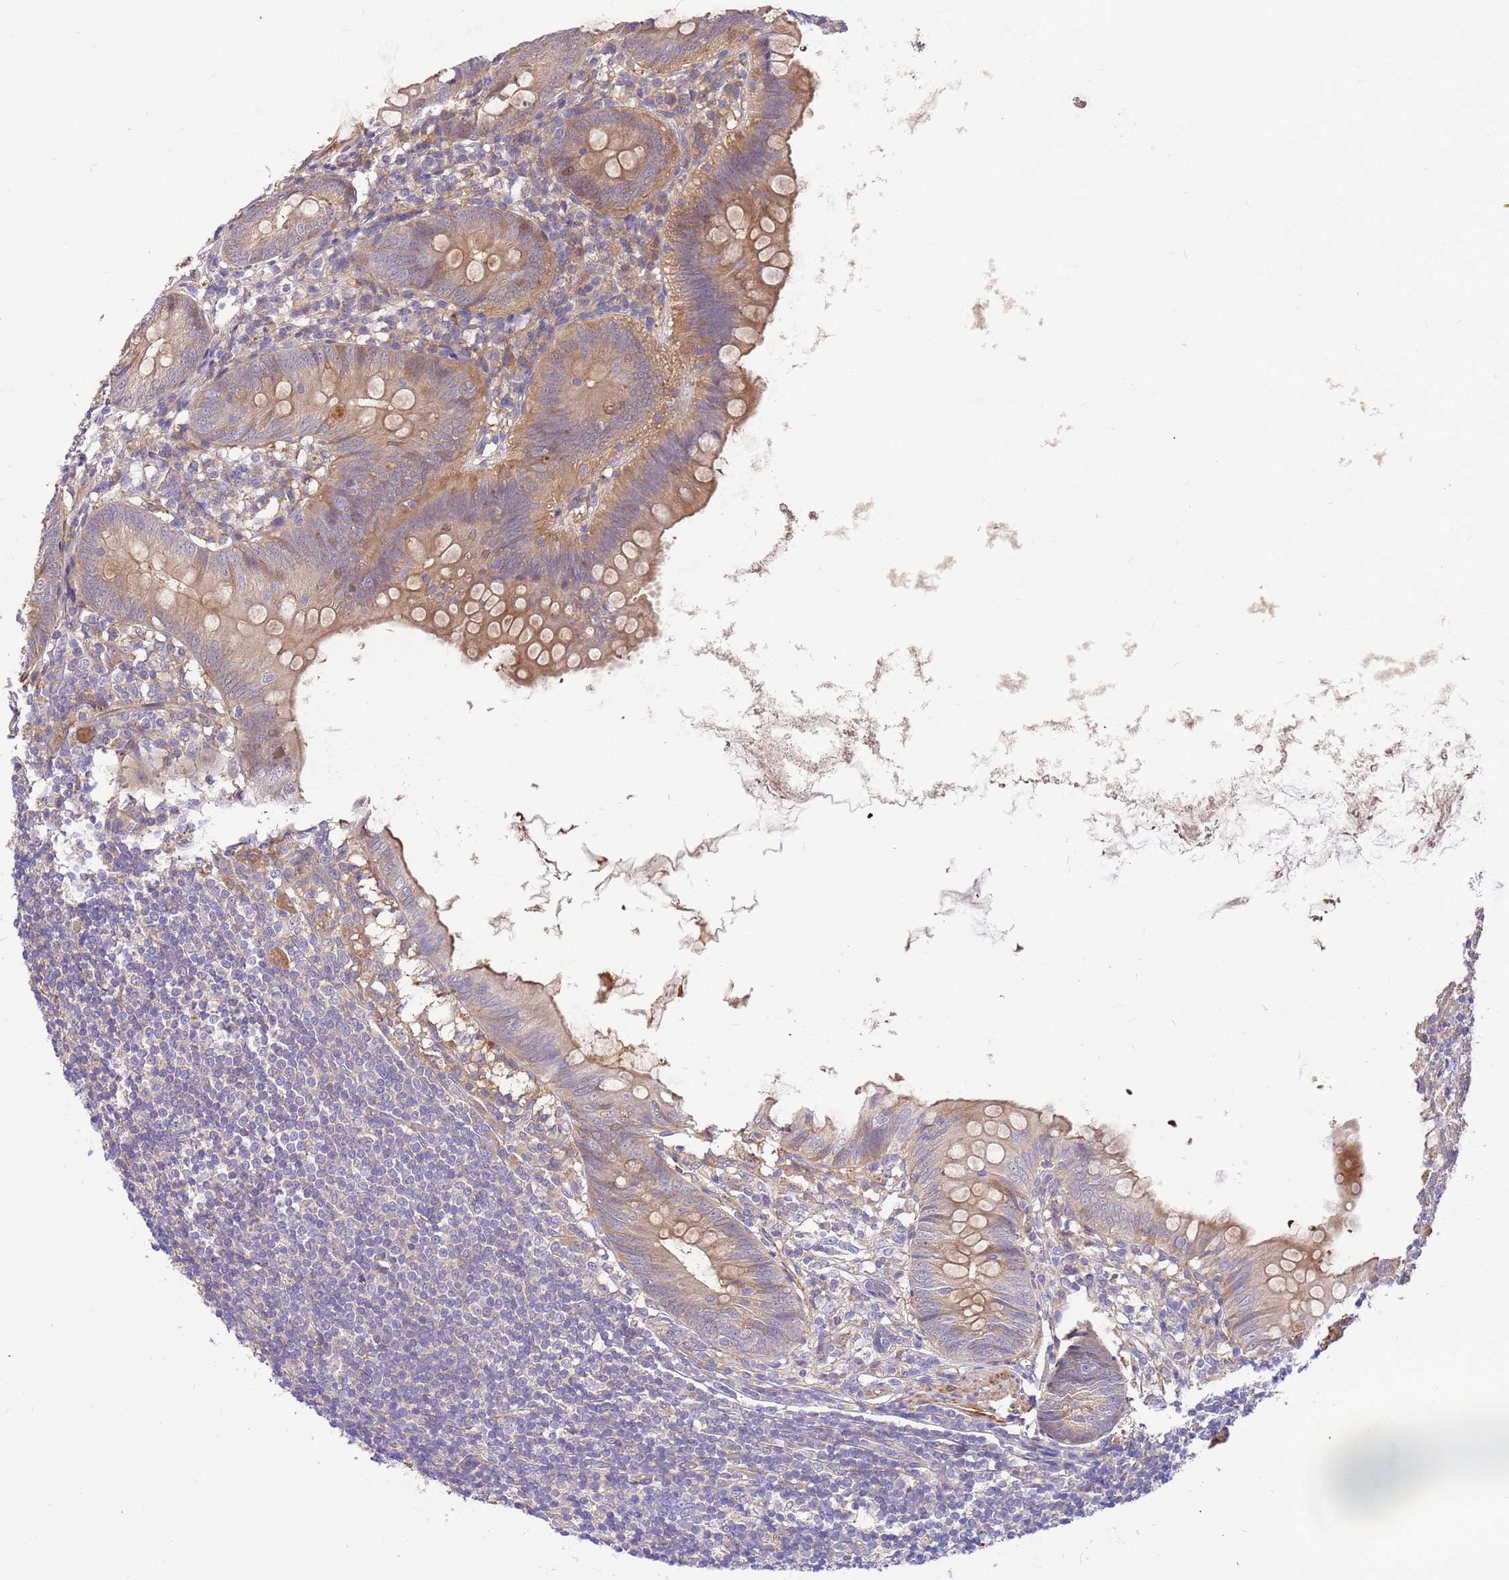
{"staining": {"intensity": "moderate", "quantity": ">75%", "location": "cytoplasmic/membranous"}, "tissue": "appendix", "cell_type": "Glandular cells", "image_type": "normal", "snomed": [{"axis": "morphology", "description": "Normal tissue, NOS"}, {"axis": "topography", "description": "Appendix"}], "caption": "An immunohistochemistry image of benign tissue is shown. Protein staining in brown labels moderate cytoplasmic/membranous positivity in appendix within glandular cells. (DAB (3,3'-diaminobenzidine) = brown stain, brightfield microscopy at high magnification).", "gene": "MVD", "patient": {"sex": "female", "age": 62}}